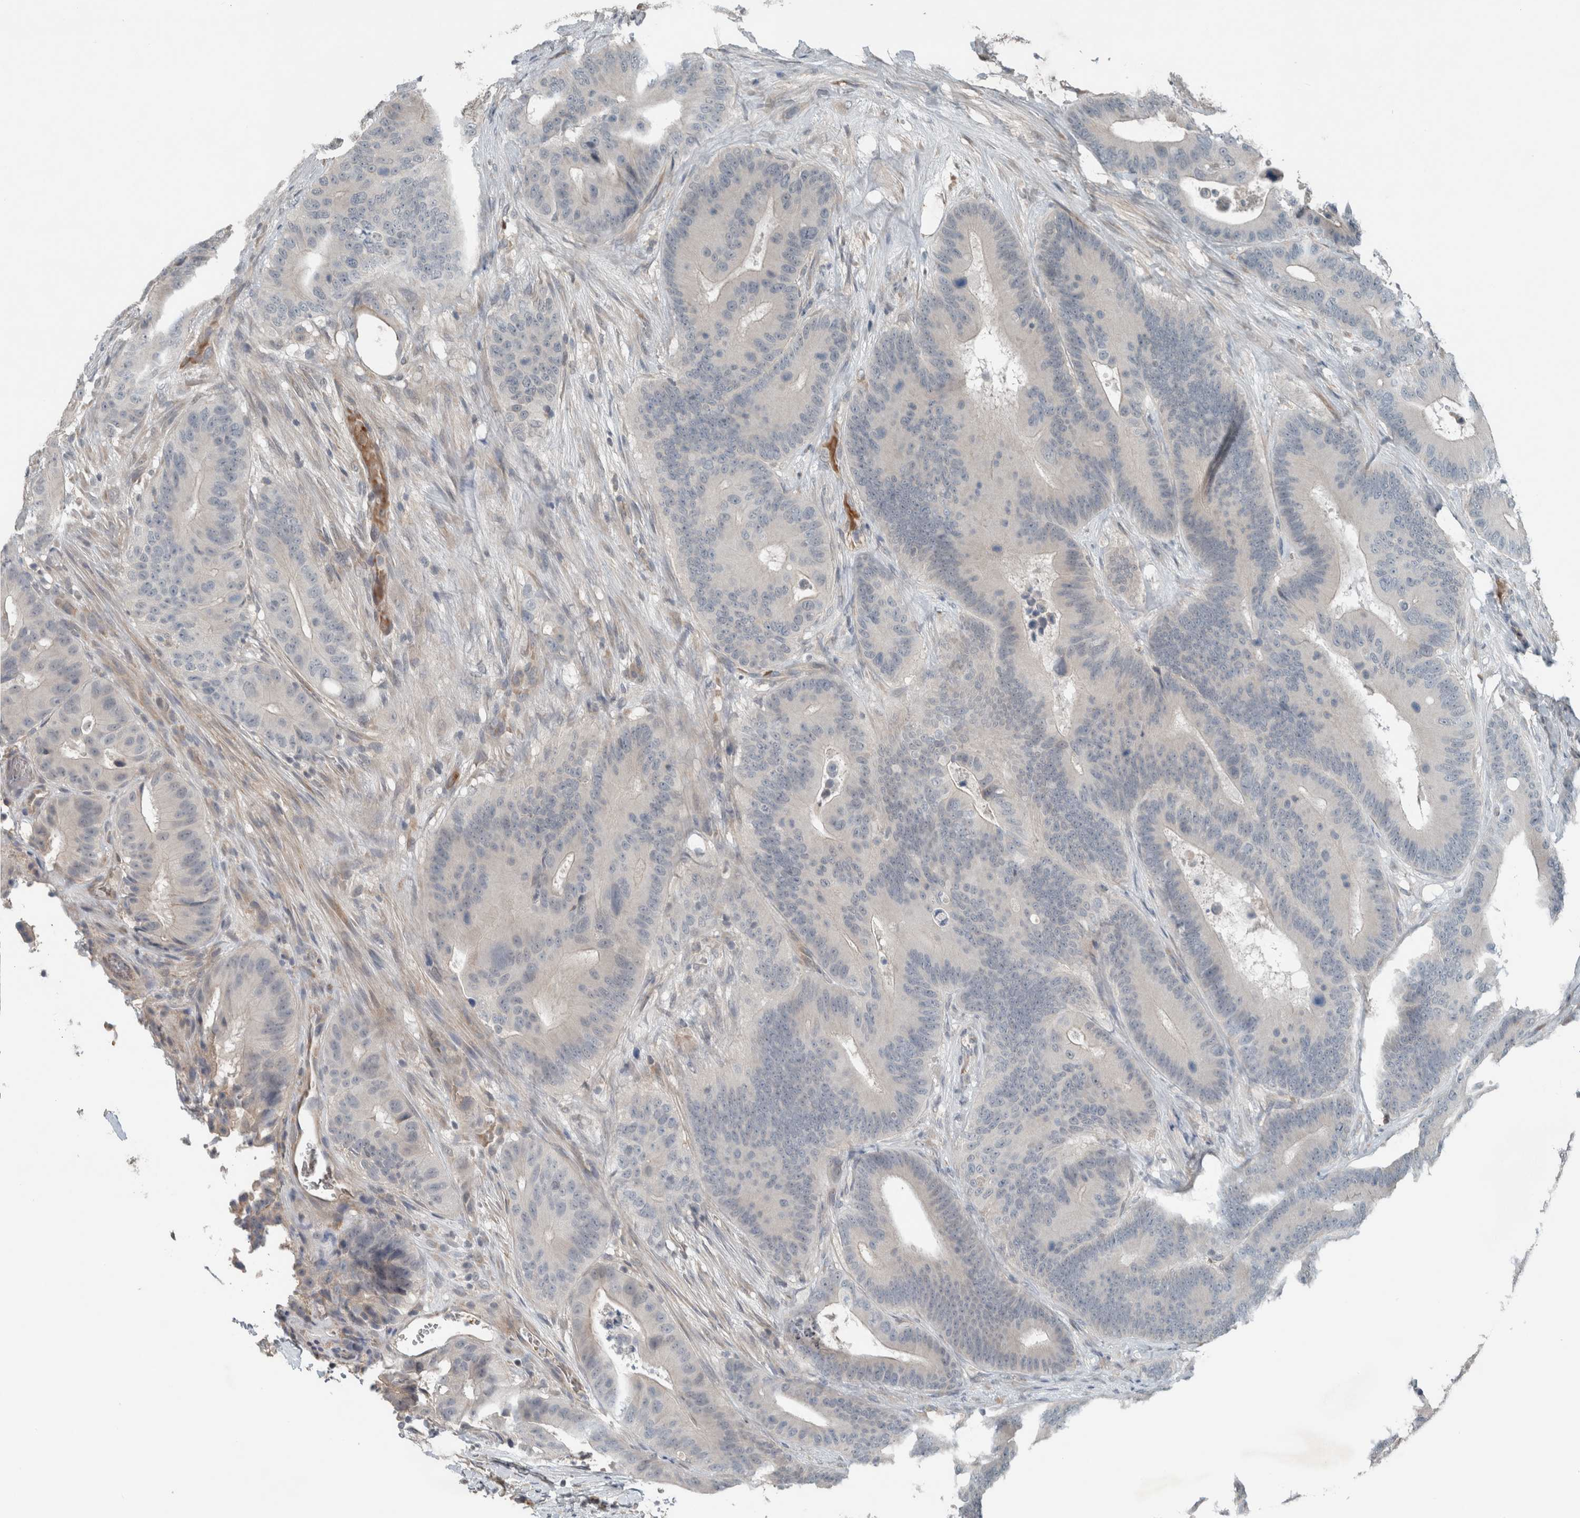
{"staining": {"intensity": "negative", "quantity": "none", "location": "none"}, "tissue": "colorectal cancer", "cell_type": "Tumor cells", "image_type": "cancer", "snomed": [{"axis": "morphology", "description": "Adenocarcinoma, NOS"}, {"axis": "topography", "description": "Colon"}], "caption": "The micrograph shows no significant staining in tumor cells of colorectal cancer (adenocarcinoma).", "gene": "JADE2", "patient": {"sex": "male", "age": 83}}